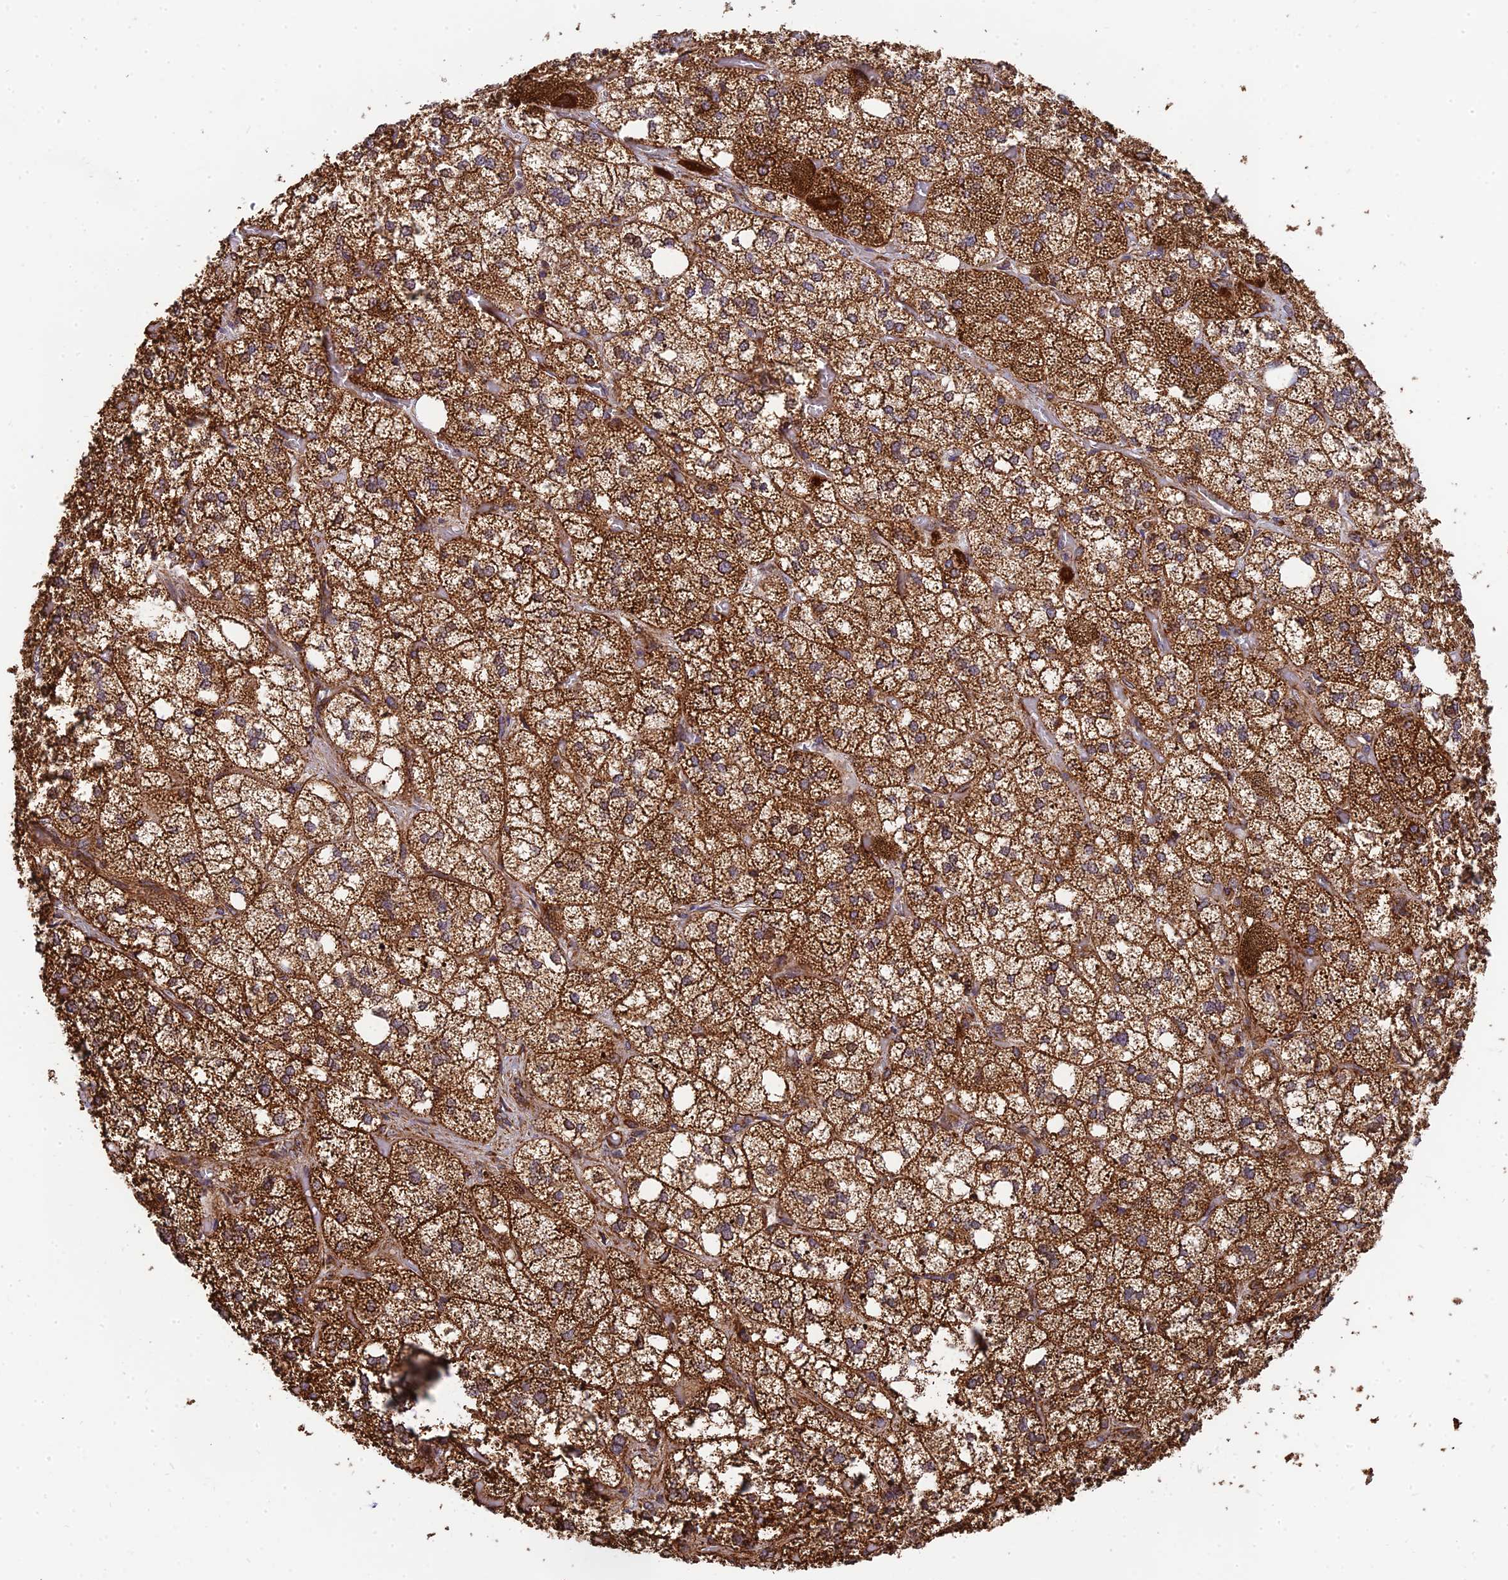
{"staining": {"intensity": "strong", "quantity": ">75%", "location": "cytoplasmic/membranous"}, "tissue": "adrenal gland", "cell_type": "Glandular cells", "image_type": "normal", "snomed": [{"axis": "morphology", "description": "Normal tissue, NOS"}, {"axis": "topography", "description": "Adrenal gland"}], "caption": "Immunohistochemical staining of benign adrenal gland shows strong cytoplasmic/membranous protein staining in about >75% of glandular cells. (brown staining indicates protein expression, while blue staining denotes nuclei).", "gene": "DSTYK", "patient": {"sex": "male", "age": 61}}